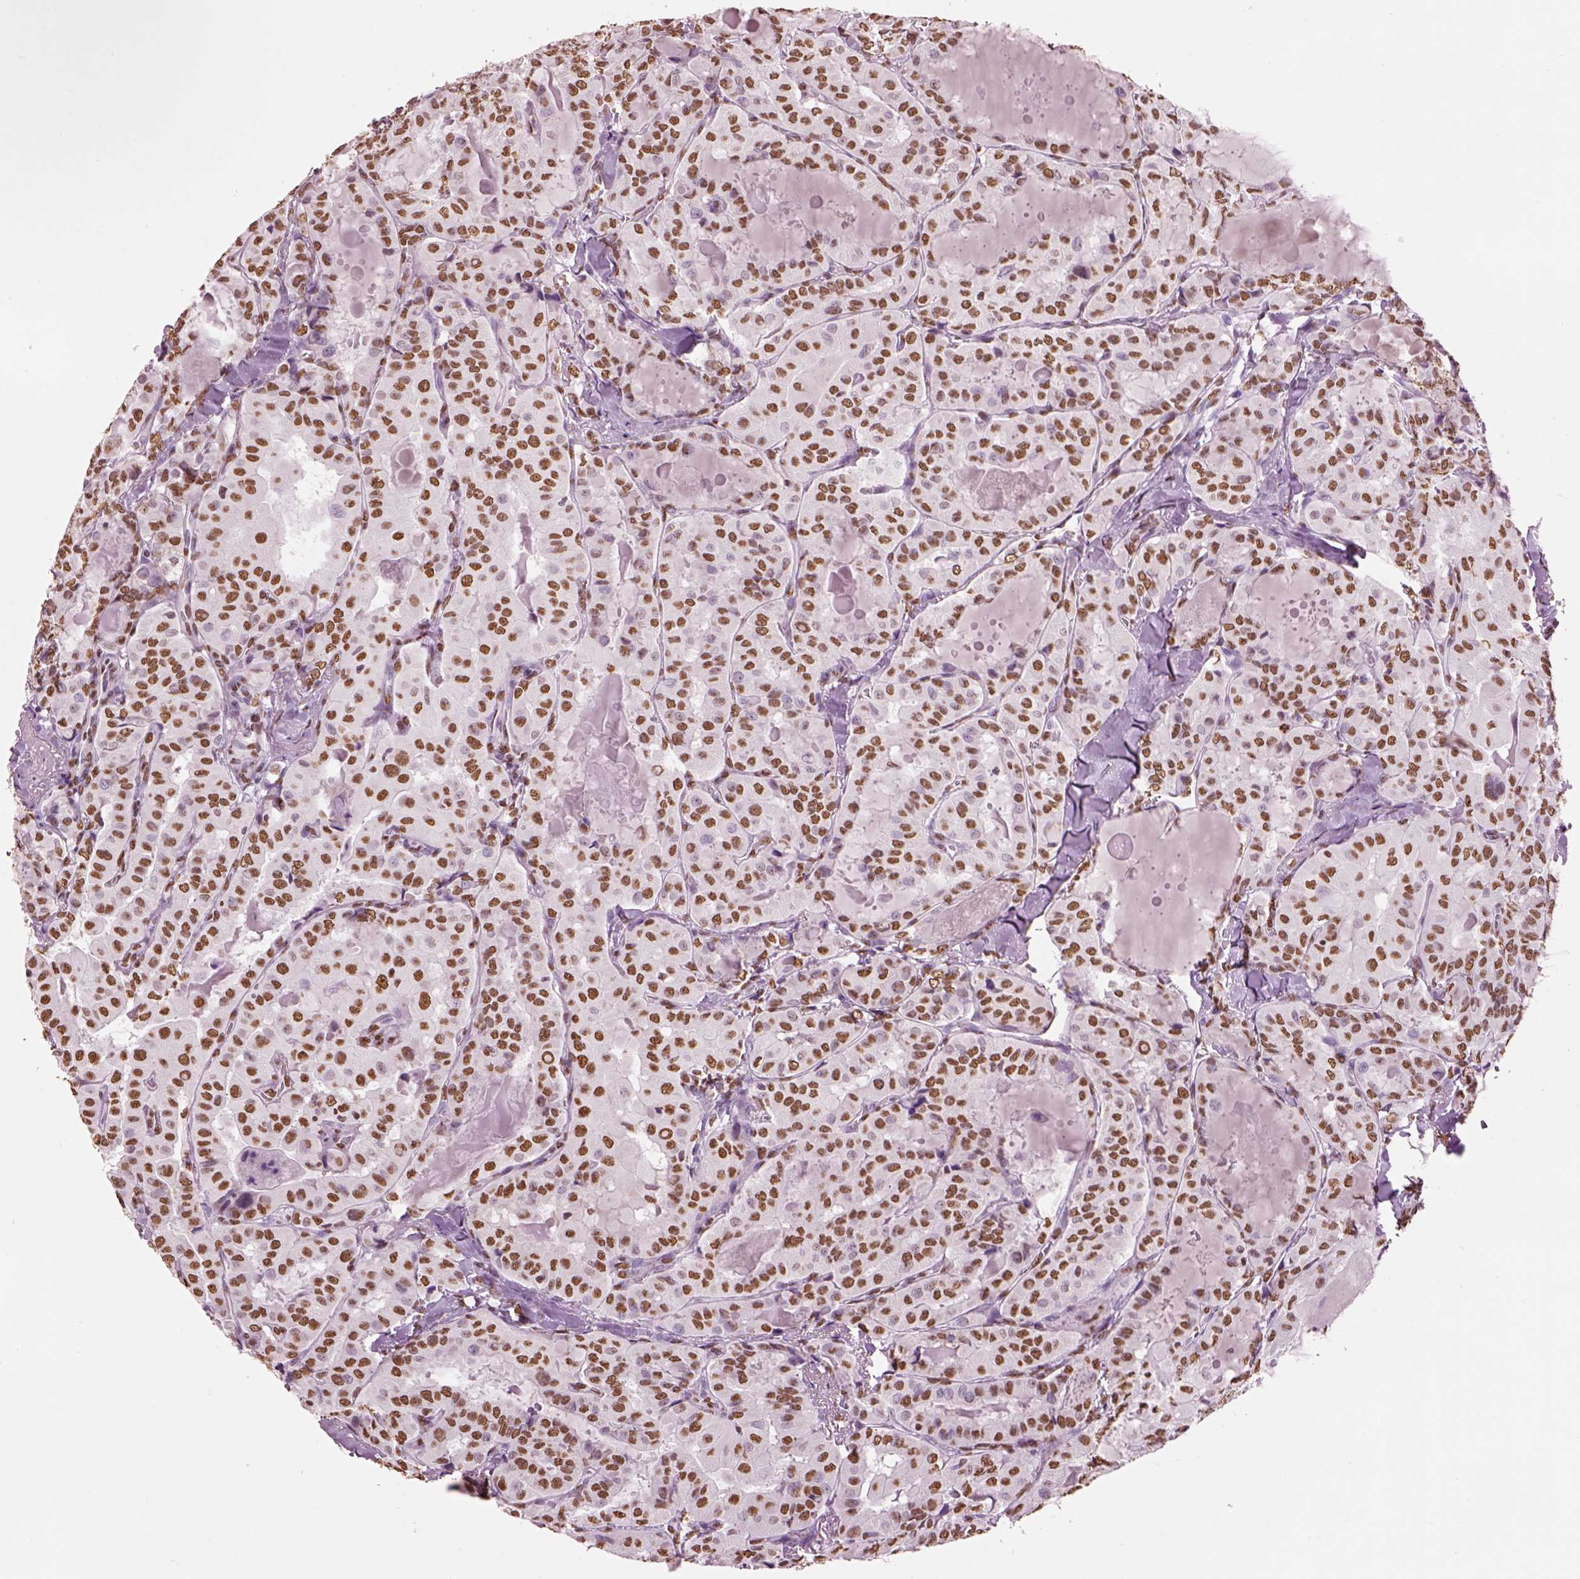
{"staining": {"intensity": "moderate", "quantity": ">75%", "location": "nuclear"}, "tissue": "thyroid cancer", "cell_type": "Tumor cells", "image_type": "cancer", "snomed": [{"axis": "morphology", "description": "Papillary adenocarcinoma, NOS"}, {"axis": "topography", "description": "Thyroid gland"}], "caption": "An immunohistochemistry image of neoplastic tissue is shown. Protein staining in brown labels moderate nuclear positivity in thyroid papillary adenocarcinoma within tumor cells.", "gene": "DDX3X", "patient": {"sex": "female", "age": 41}}